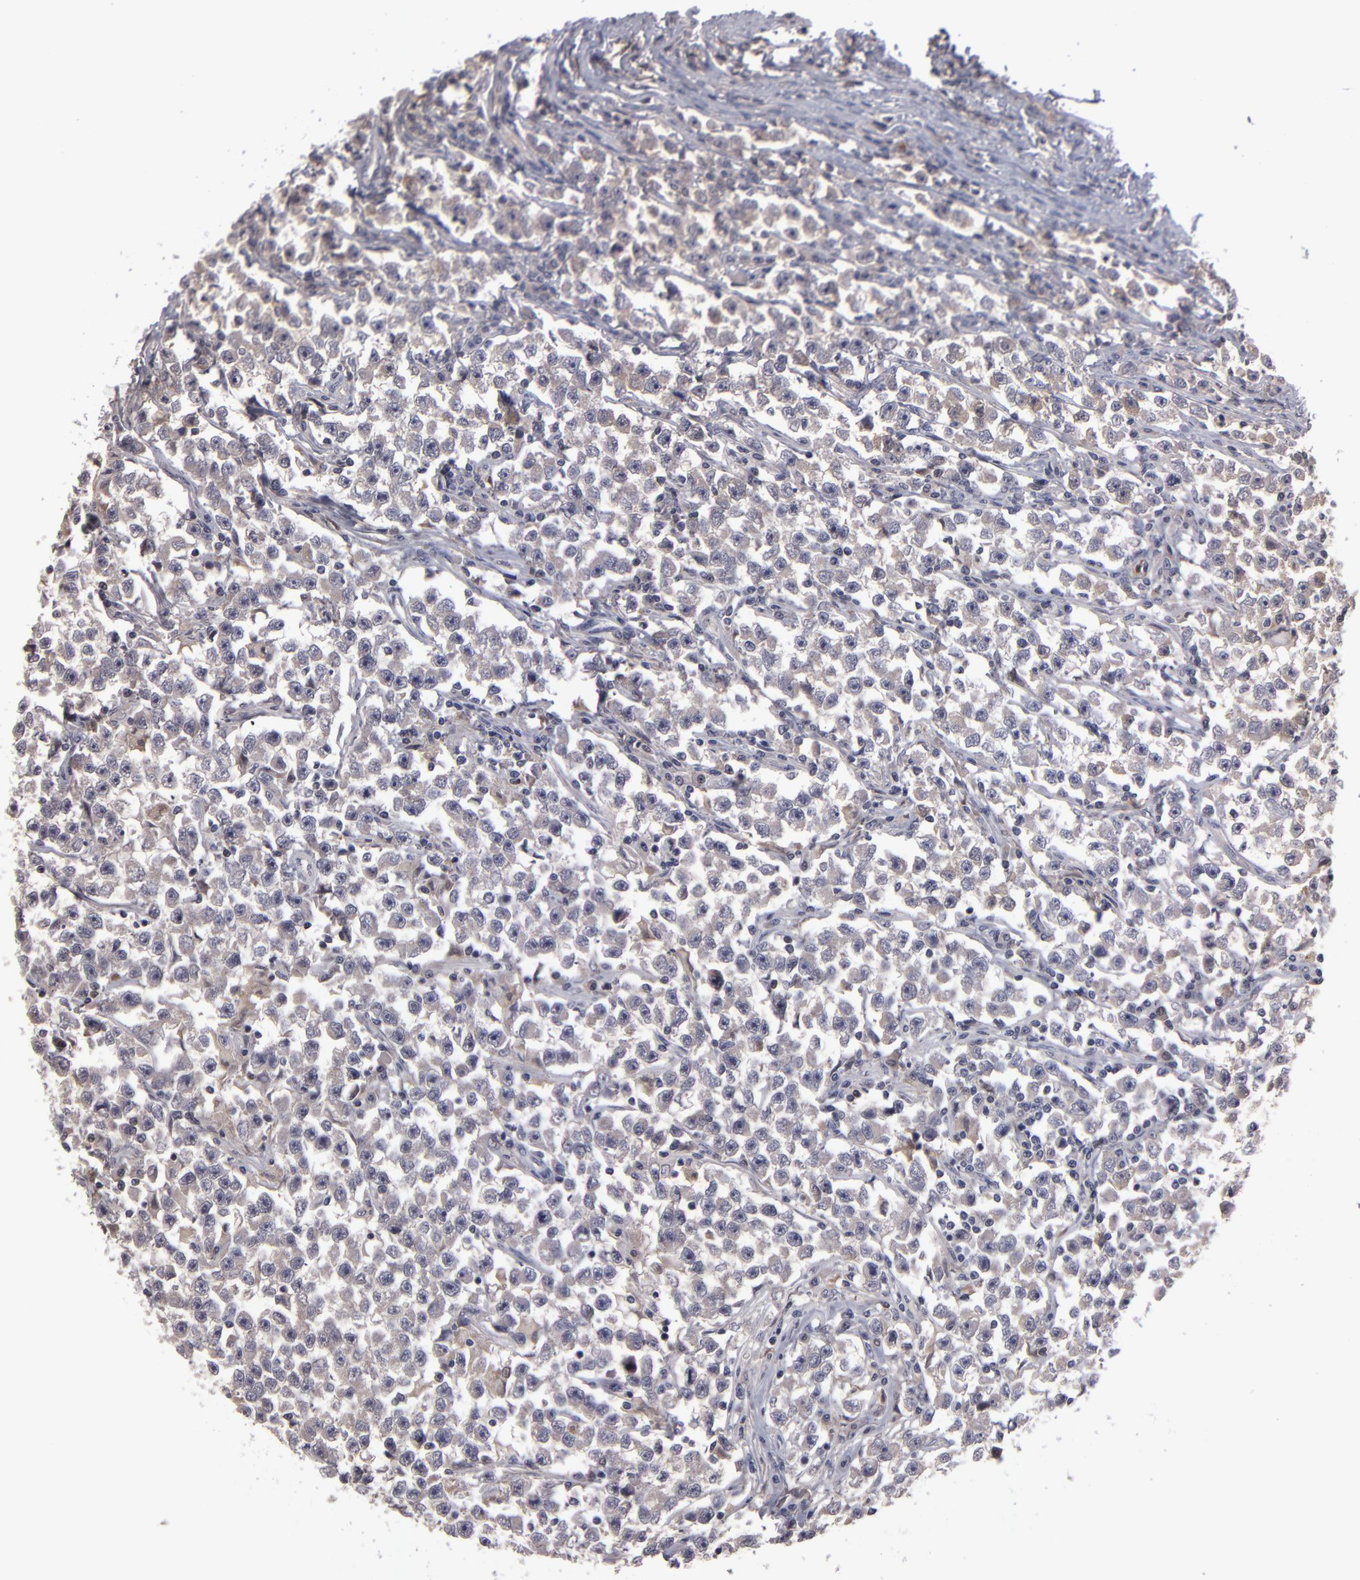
{"staining": {"intensity": "weak", "quantity": ">75%", "location": "cytoplasmic/membranous"}, "tissue": "testis cancer", "cell_type": "Tumor cells", "image_type": "cancer", "snomed": [{"axis": "morphology", "description": "Seminoma, NOS"}, {"axis": "topography", "description": "Testis"}], "caption": "Immunohistochemistry (IHC) micrograph of human testis seminoma stained for a protein (brown), which reveals low levels of weak cytoplasmic/membranous positivity in approximately >75% of tumor cells.", "gene": "ITIH4", "patient": {"sex": "male", "age": 33}}